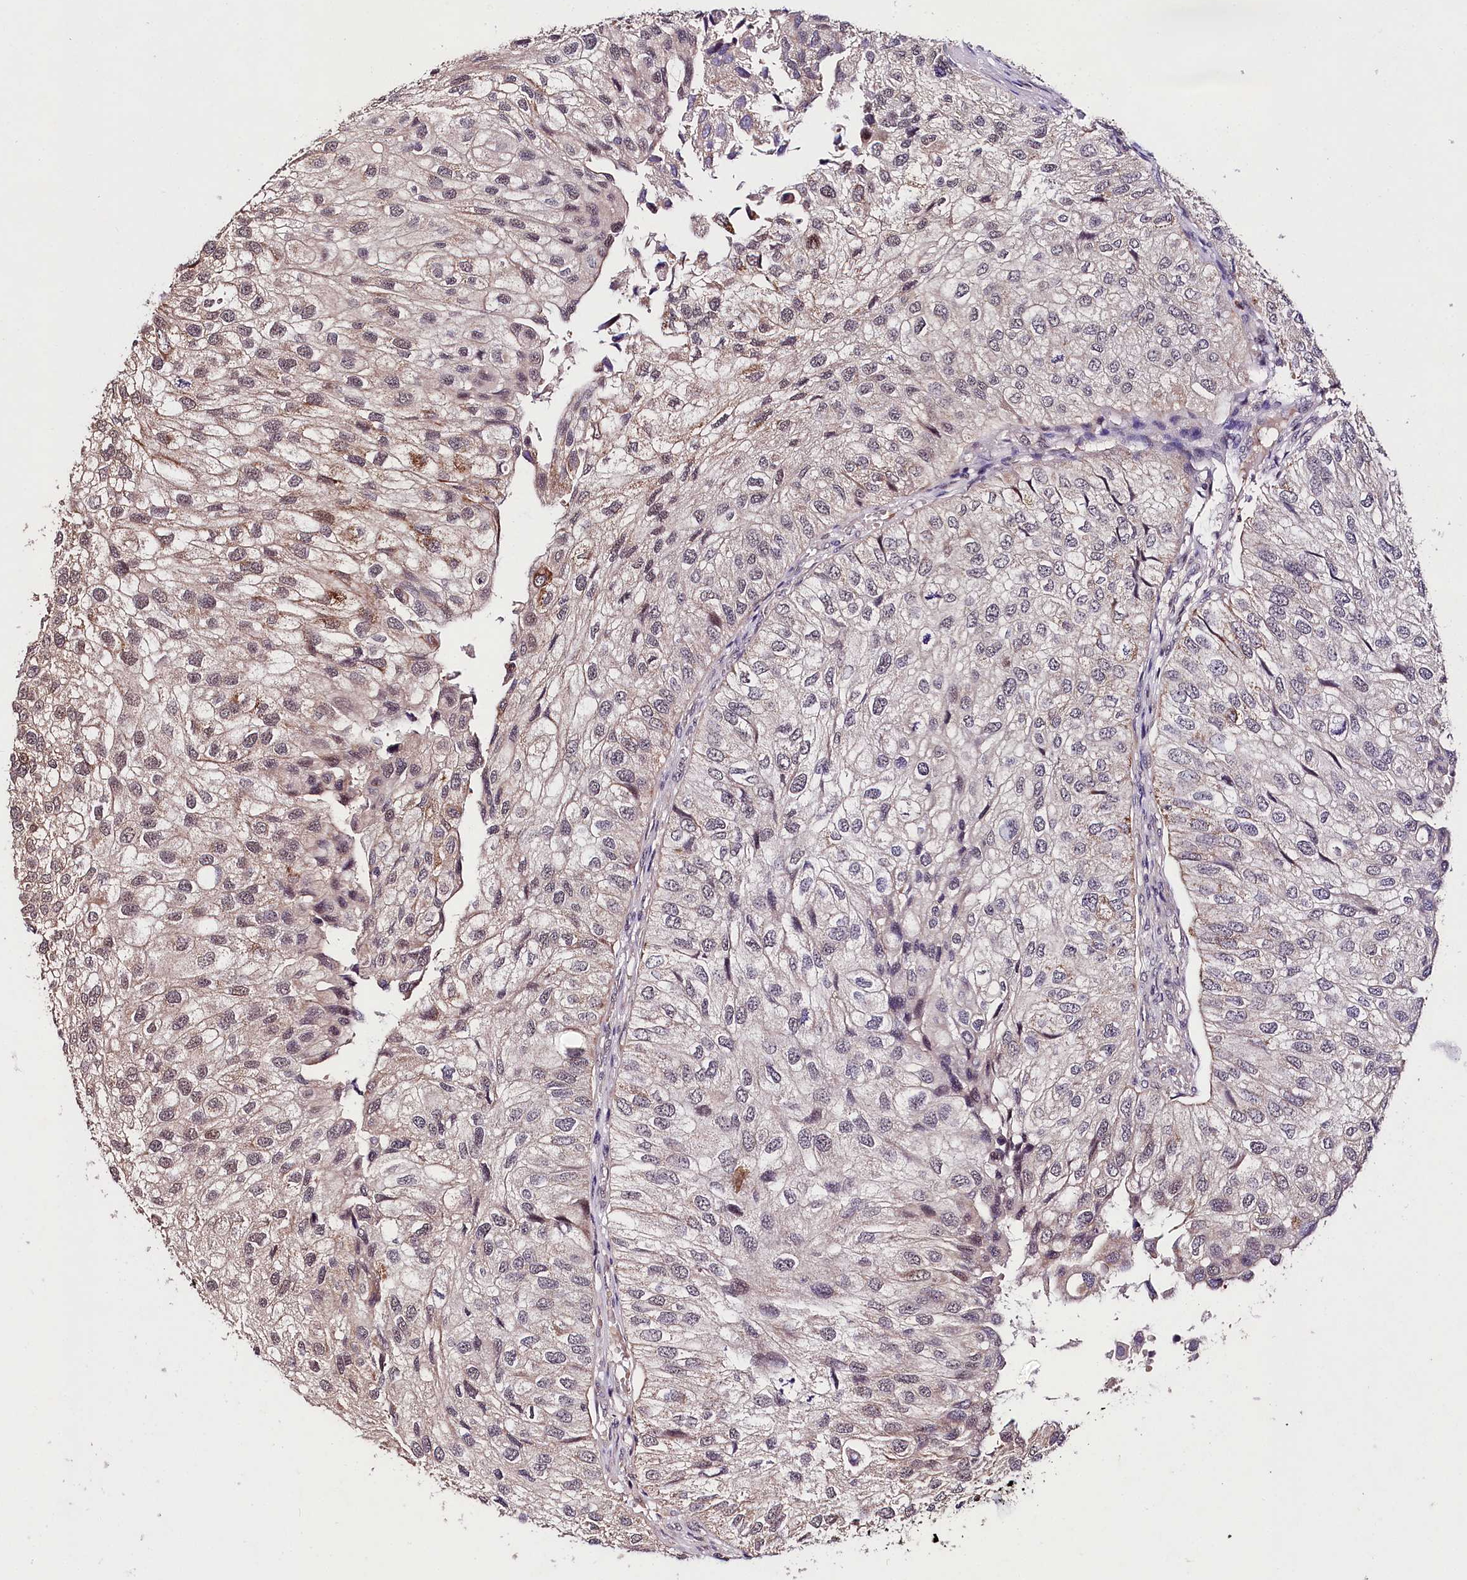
{"staining": {"intensity": "weak", "quantity": "25%-75%", "location": "cytoplasmic/membranous,nuclear"}, "tissue": "urothelial cancer", "cell_type": "Tumor cells", "image_type": "cancer", "snomed": [{"axis": "morphology", "description": "Urothelial carcinoma, Low grade"}, {"axis": "topography", "description": "Urinary bladder"}], "caption": "High-magnification brightfield microscopy of low-grade urothelial carcinoma stained with DAB (brown) and counterstained with hematoxylin (blue). tumor cells exhibit weak cytoplasmic/membranous and nuclear staining is seen in about25%-75% of cells.", "gene": "TAFAZZIN", "patient": {"sex": "female", "age": 89}}